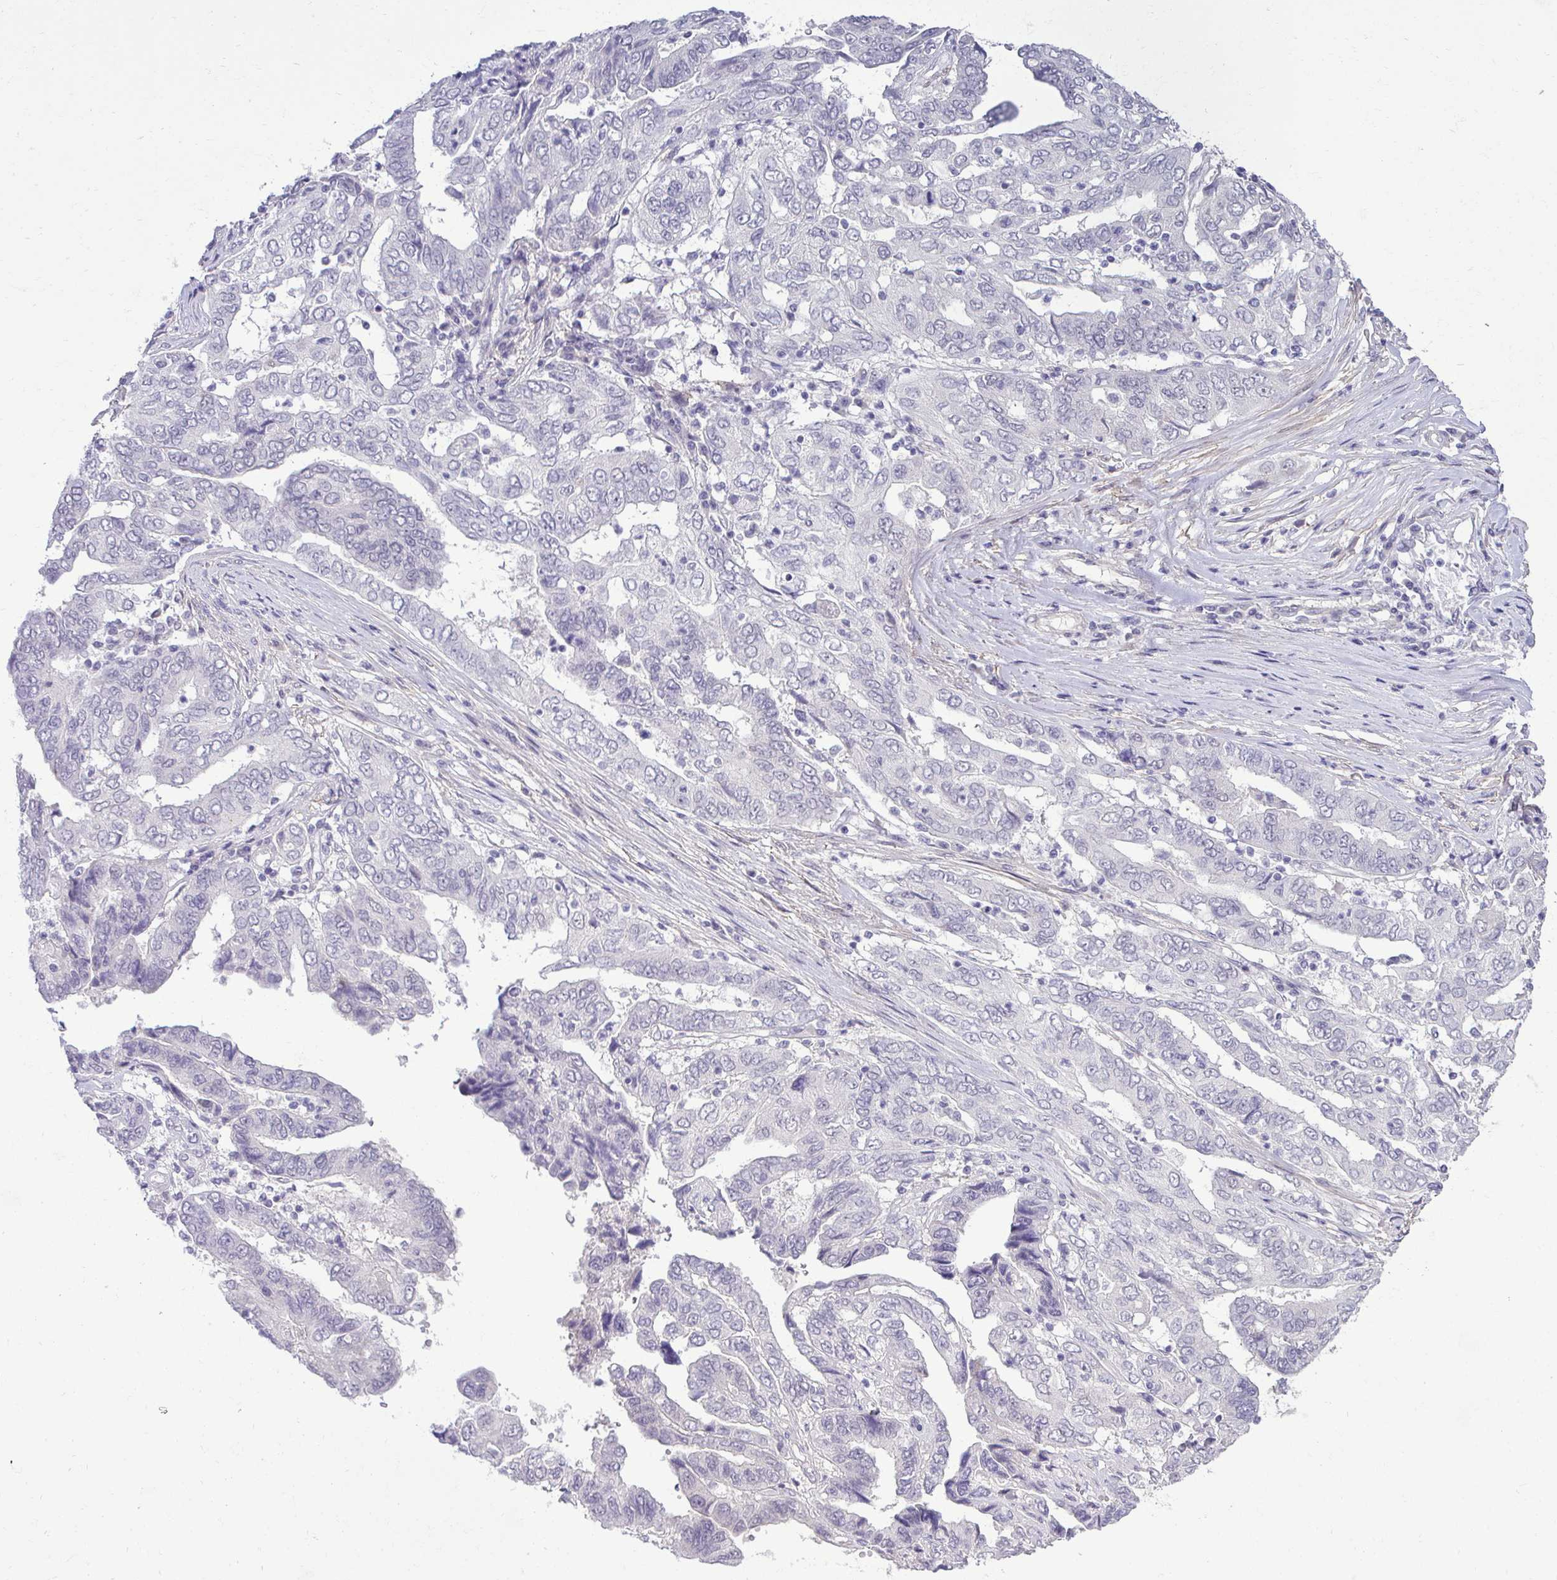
{"staining": {"intensity": "negative", "quantity": "none", "location": "none"}, "tissue": "ovarian cancer", "cell_type": "Tumor cells", "image_type": "cancer", "snomed": [{"axis": "morphology", "description": "Cystadenocarcinoma, serous, NOS"}, {"axis": "topography", "description": "Ovary"}], "caption": "Immunohistochemistry (IHC) image of neoplastic tissue: ovarian serous cystadenocarcinoma stained with DAB (3,3'-diaminobenzidine) demonstrates no significant protein expression in tumor cells.", "gene": "SLC30A3", "patient": {"sex": "female", "age": 79}}